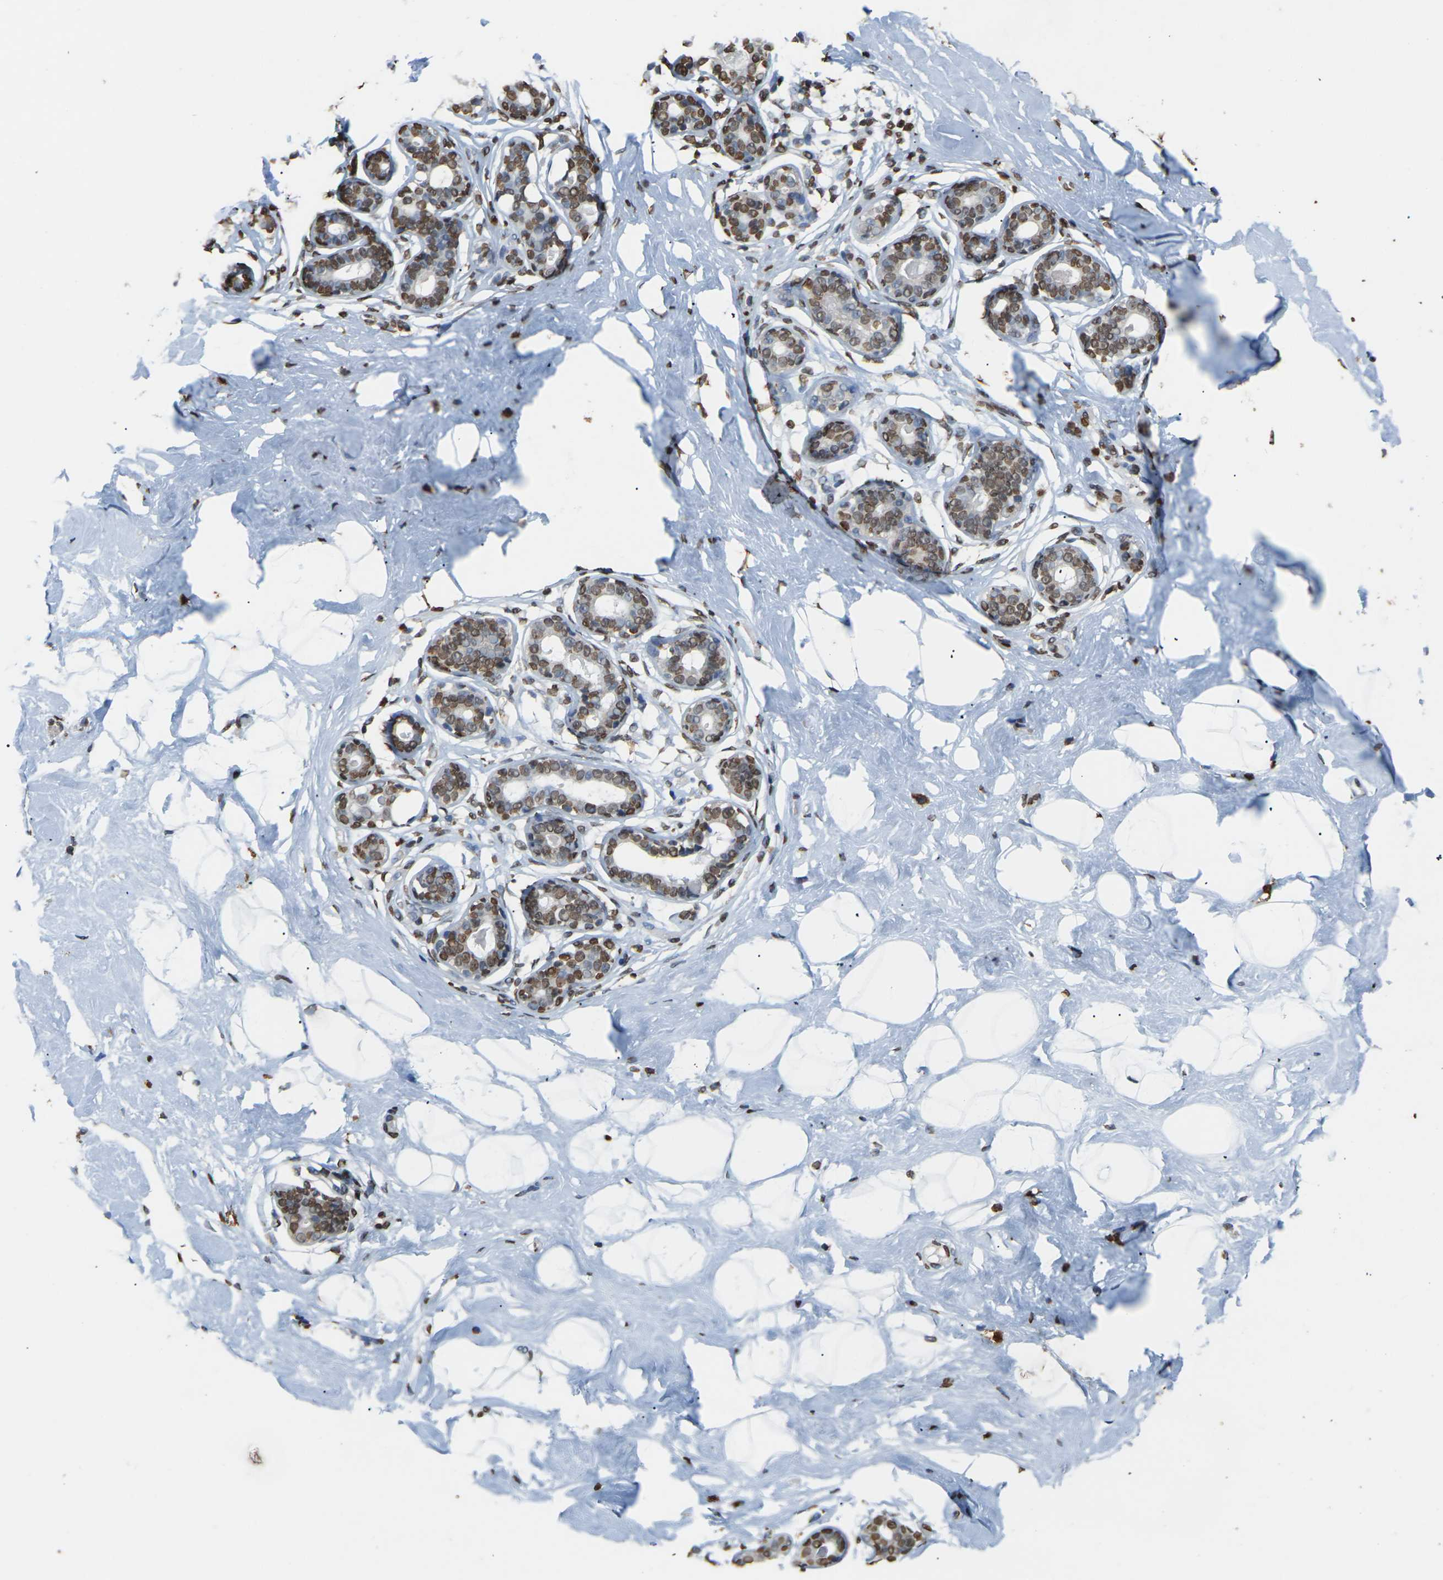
{"staining": {"intensity": "negative", "quantity": "none", "location": "none"}, "tissue": "breast", "cell_type": "Adipocytes", "image_type": "normal", "snomed": [{"axis": "morphology", "description": "Normal tissue, NOS"}, {"axis": "topography", "description": "Breast"}], "caption": "Immunohistochemical staining of normal human breast exhibits no significant expression in adipocytes.", "gene": "EMSY", "patient": {"sex": "female", "age": 23}}